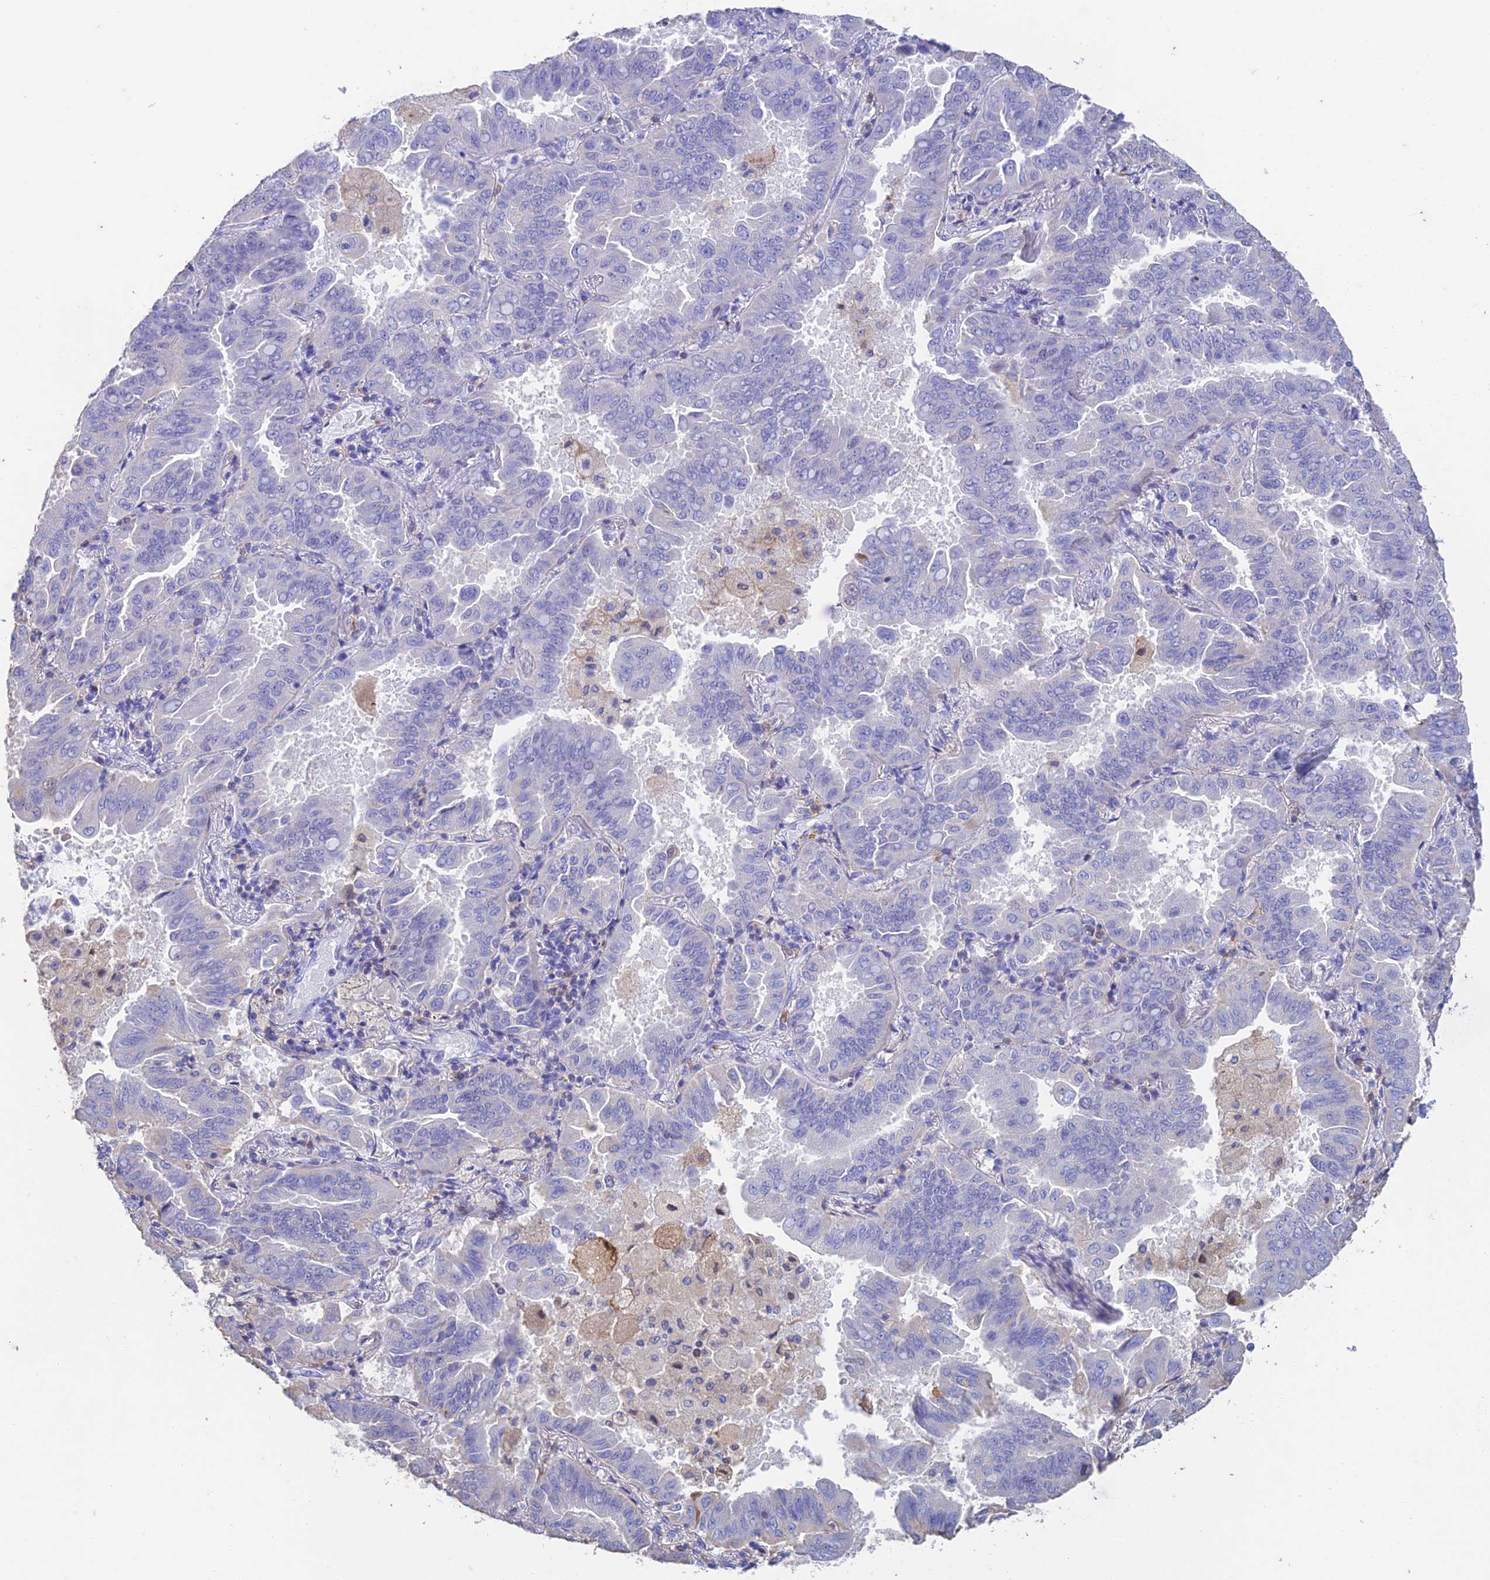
{"staining": {"intensity": "negative", "quantity": "none", "location": "none"}, "tissue": "lung cancer", "cell_type": "Tumor cells", "image_type": "cancer", "snomed": [{"axis": "morphology", "description": "Adenocarcinoma, NOS"}, {"axis": "topography", "description": "Lung"}], "caption": "Immunohistochemistry (IHC) histopathology image of neoplastic tissue: adenocarcinoma (lung) stained with DAB demonstrates no significant protein positivity in tumor cells.", "gene": "FGF7", "patient": {"sex": "male", "age": 64}}